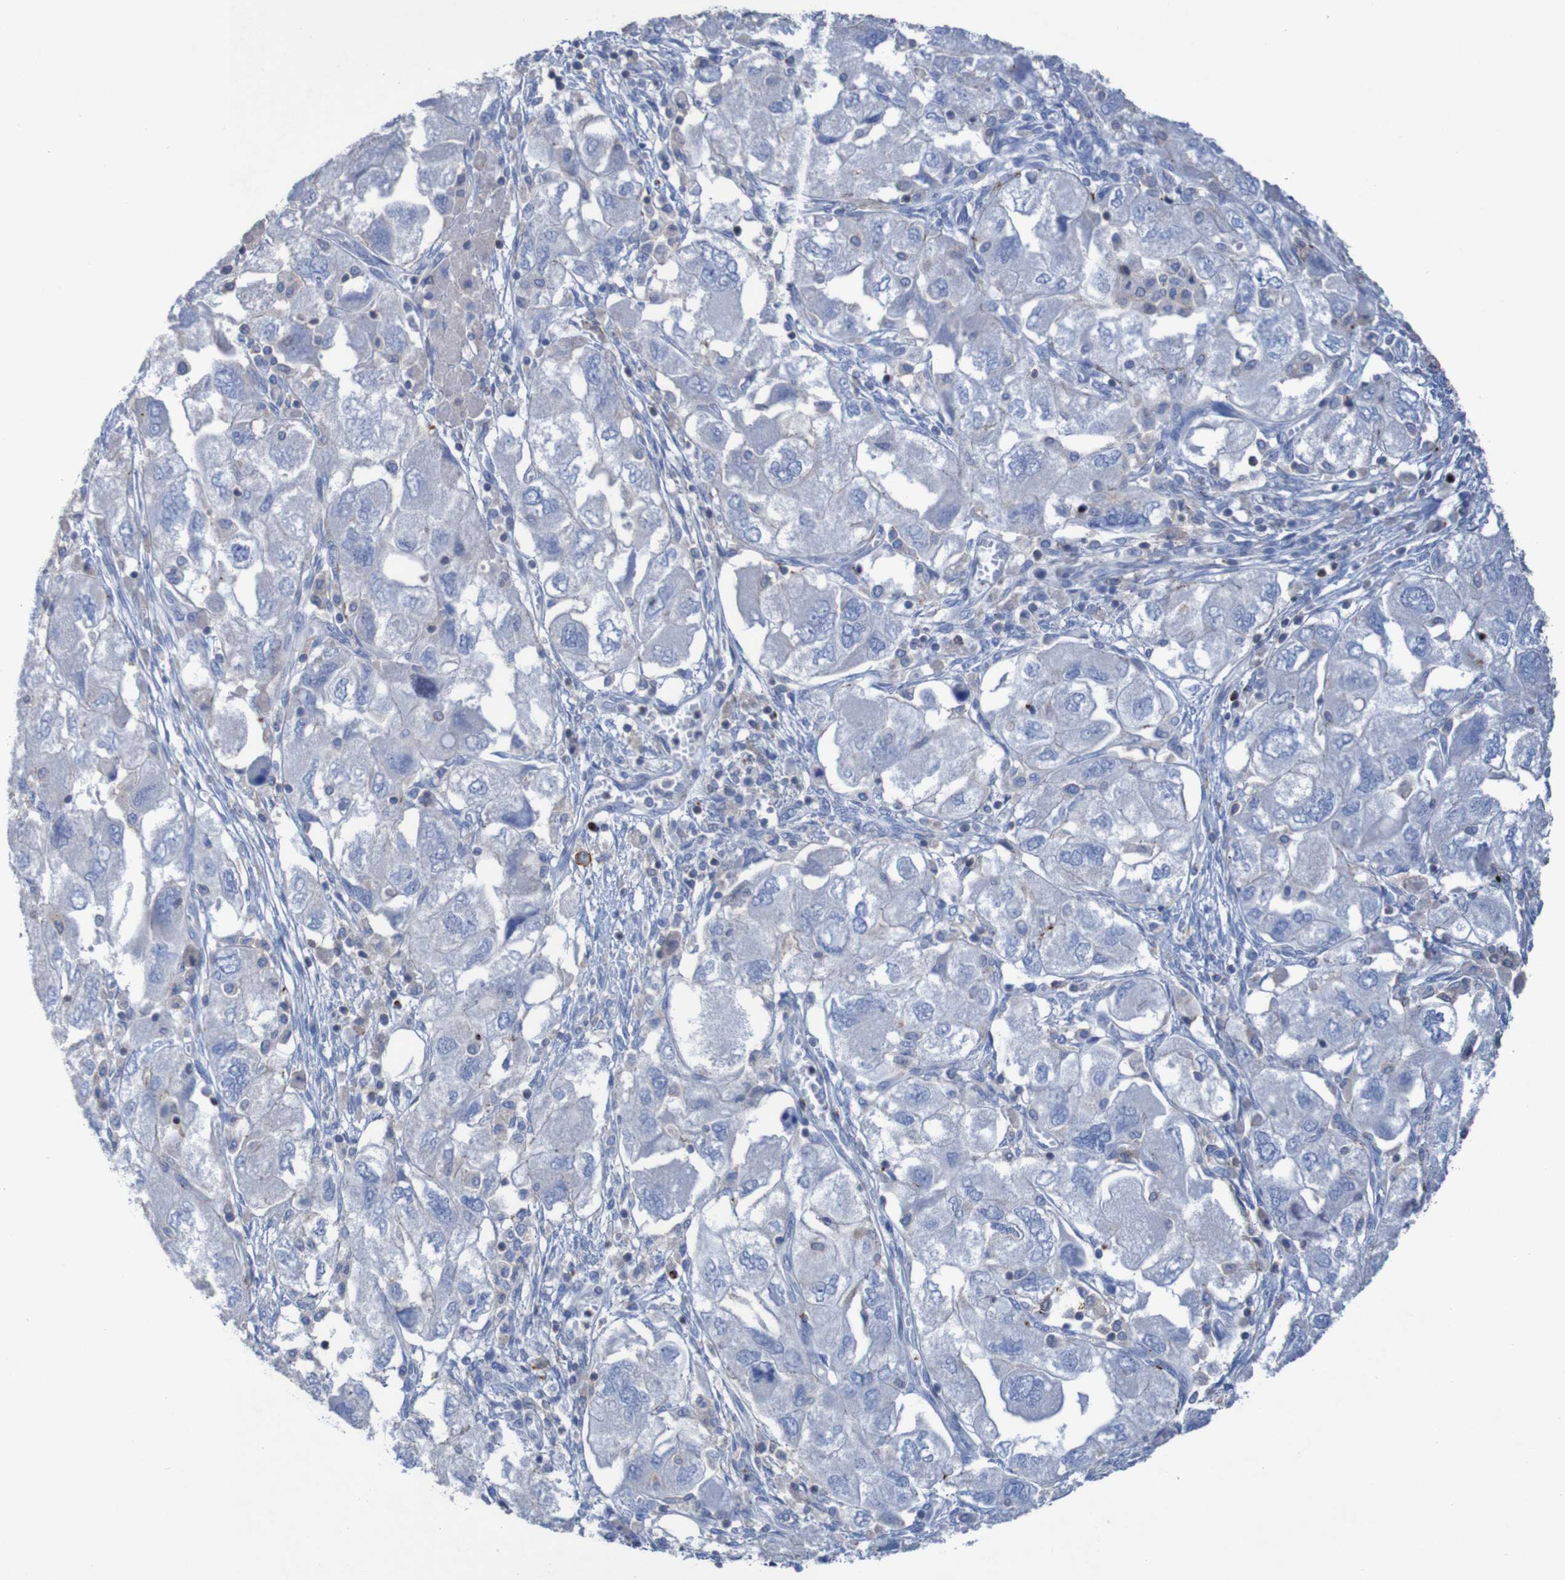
{"staining": {"intensity": "negative", "quantity": "none", "location": "none"}, "tissue": "ovarian cancer", "cell_type": "Tumor cells", "image_type": "cancer", "snomed": [{"axis": "morphology", "description": "Carcinoma, NOS"}, {"axis": "morphology", "description": "Cystadenocarcinoma, serous, NOS"}, {"axis": "topography", "description": "Ovary"}], "caption": "There is no significant positivity in tumor cells of ovarian cancer.", "gene": "RNF182", "patient": {"sex": "female", "age": 69}}